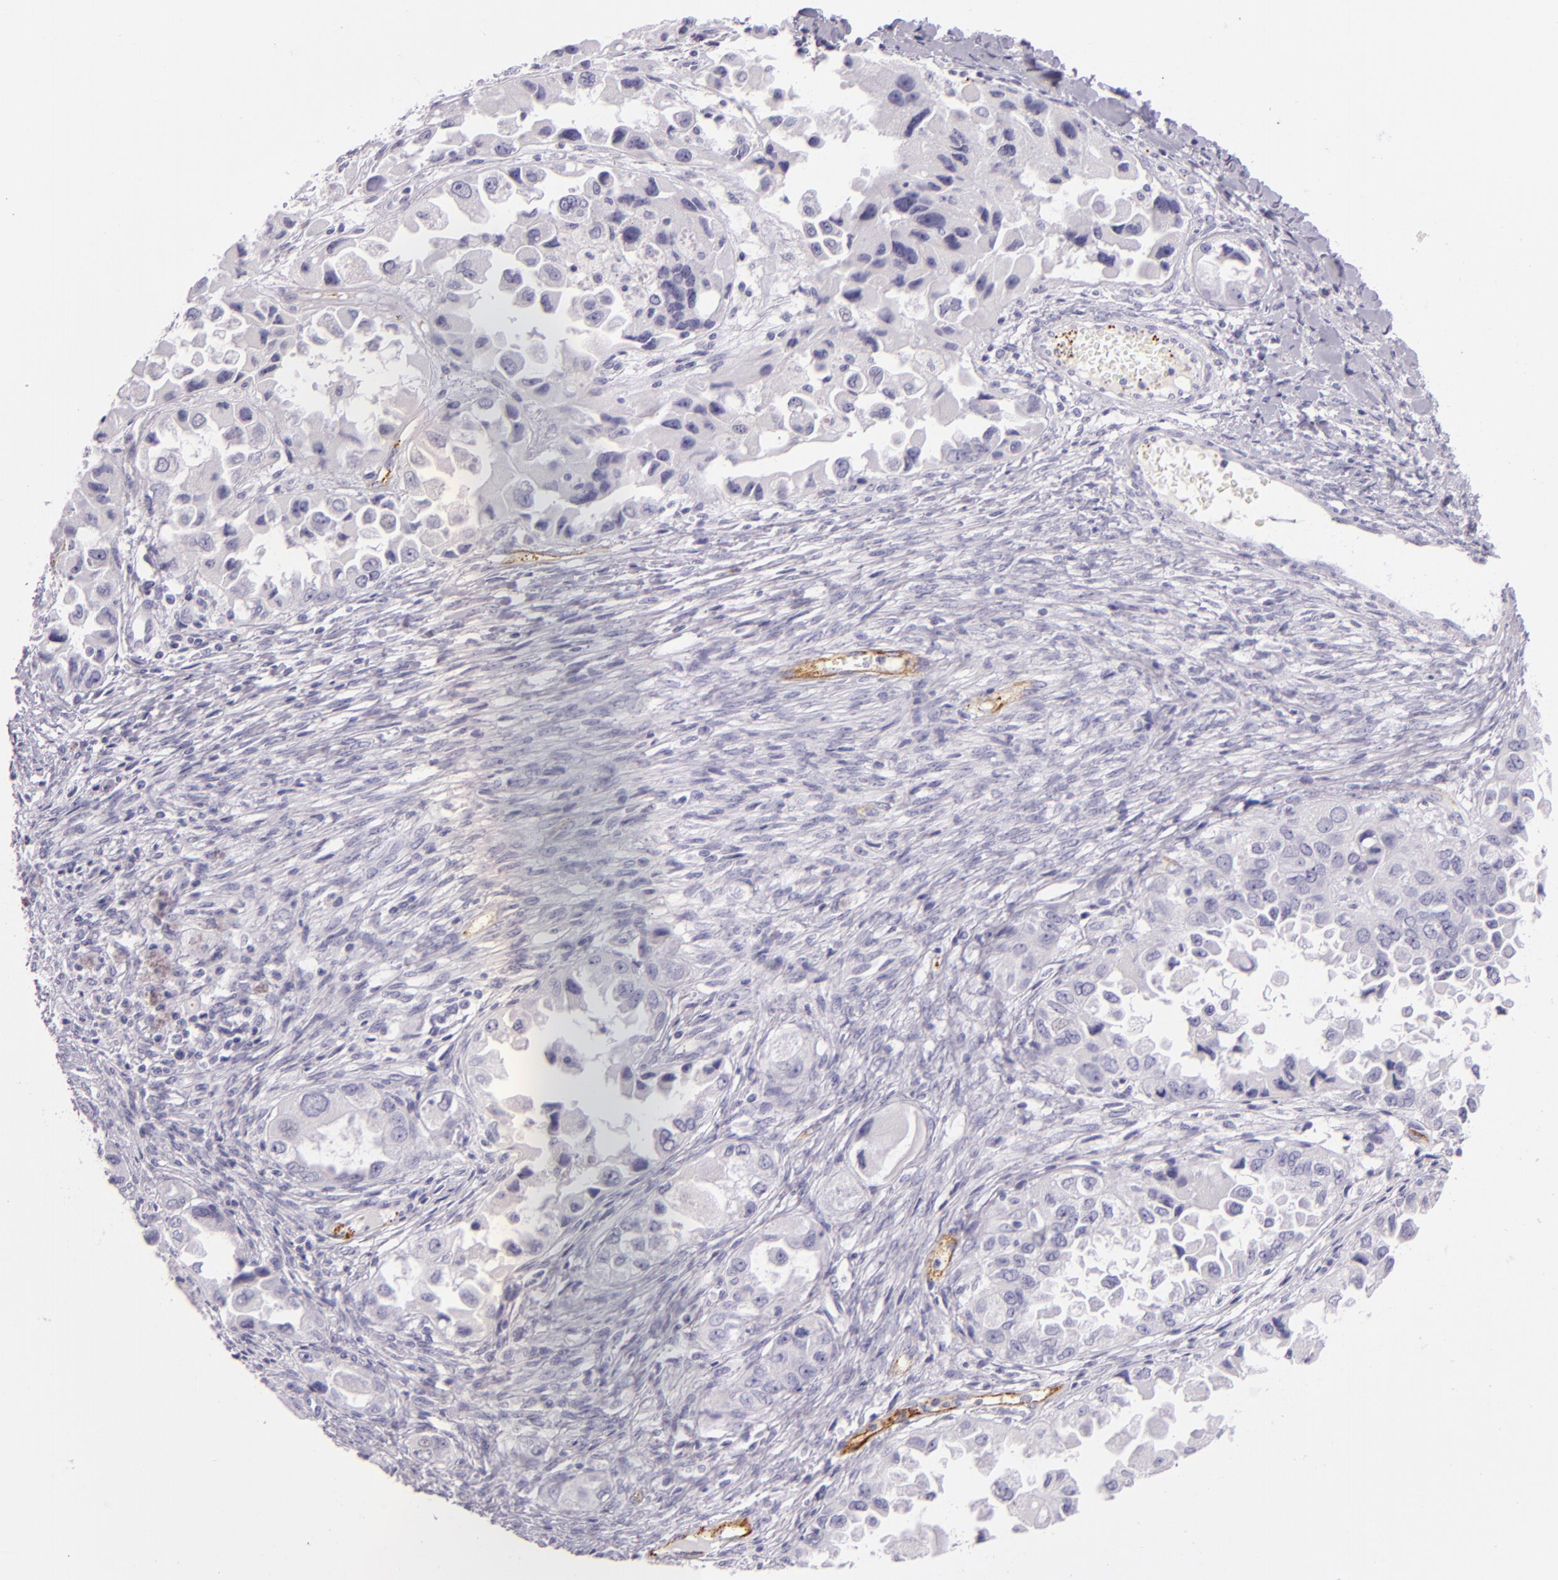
{"staining": {"intensity": "negative", "quantity": "none", "location": "none"}, "tissue": "ovarian cancer", "cell_type": "Tumor cells", "image_type": "cancer", "snomed": [{"axis": "morphology", "description": "Cystadenocarcinoma, serous, NOS"}, {"axis": "topography", "description": "Ovary"}], "caption": "Ovarian serous cystadenocarcinoma was stained to show a protein in brown. There is no significant staining in tumor cells.", "gene": "SELP", "patient": {"sex": "female", "age": 84}}